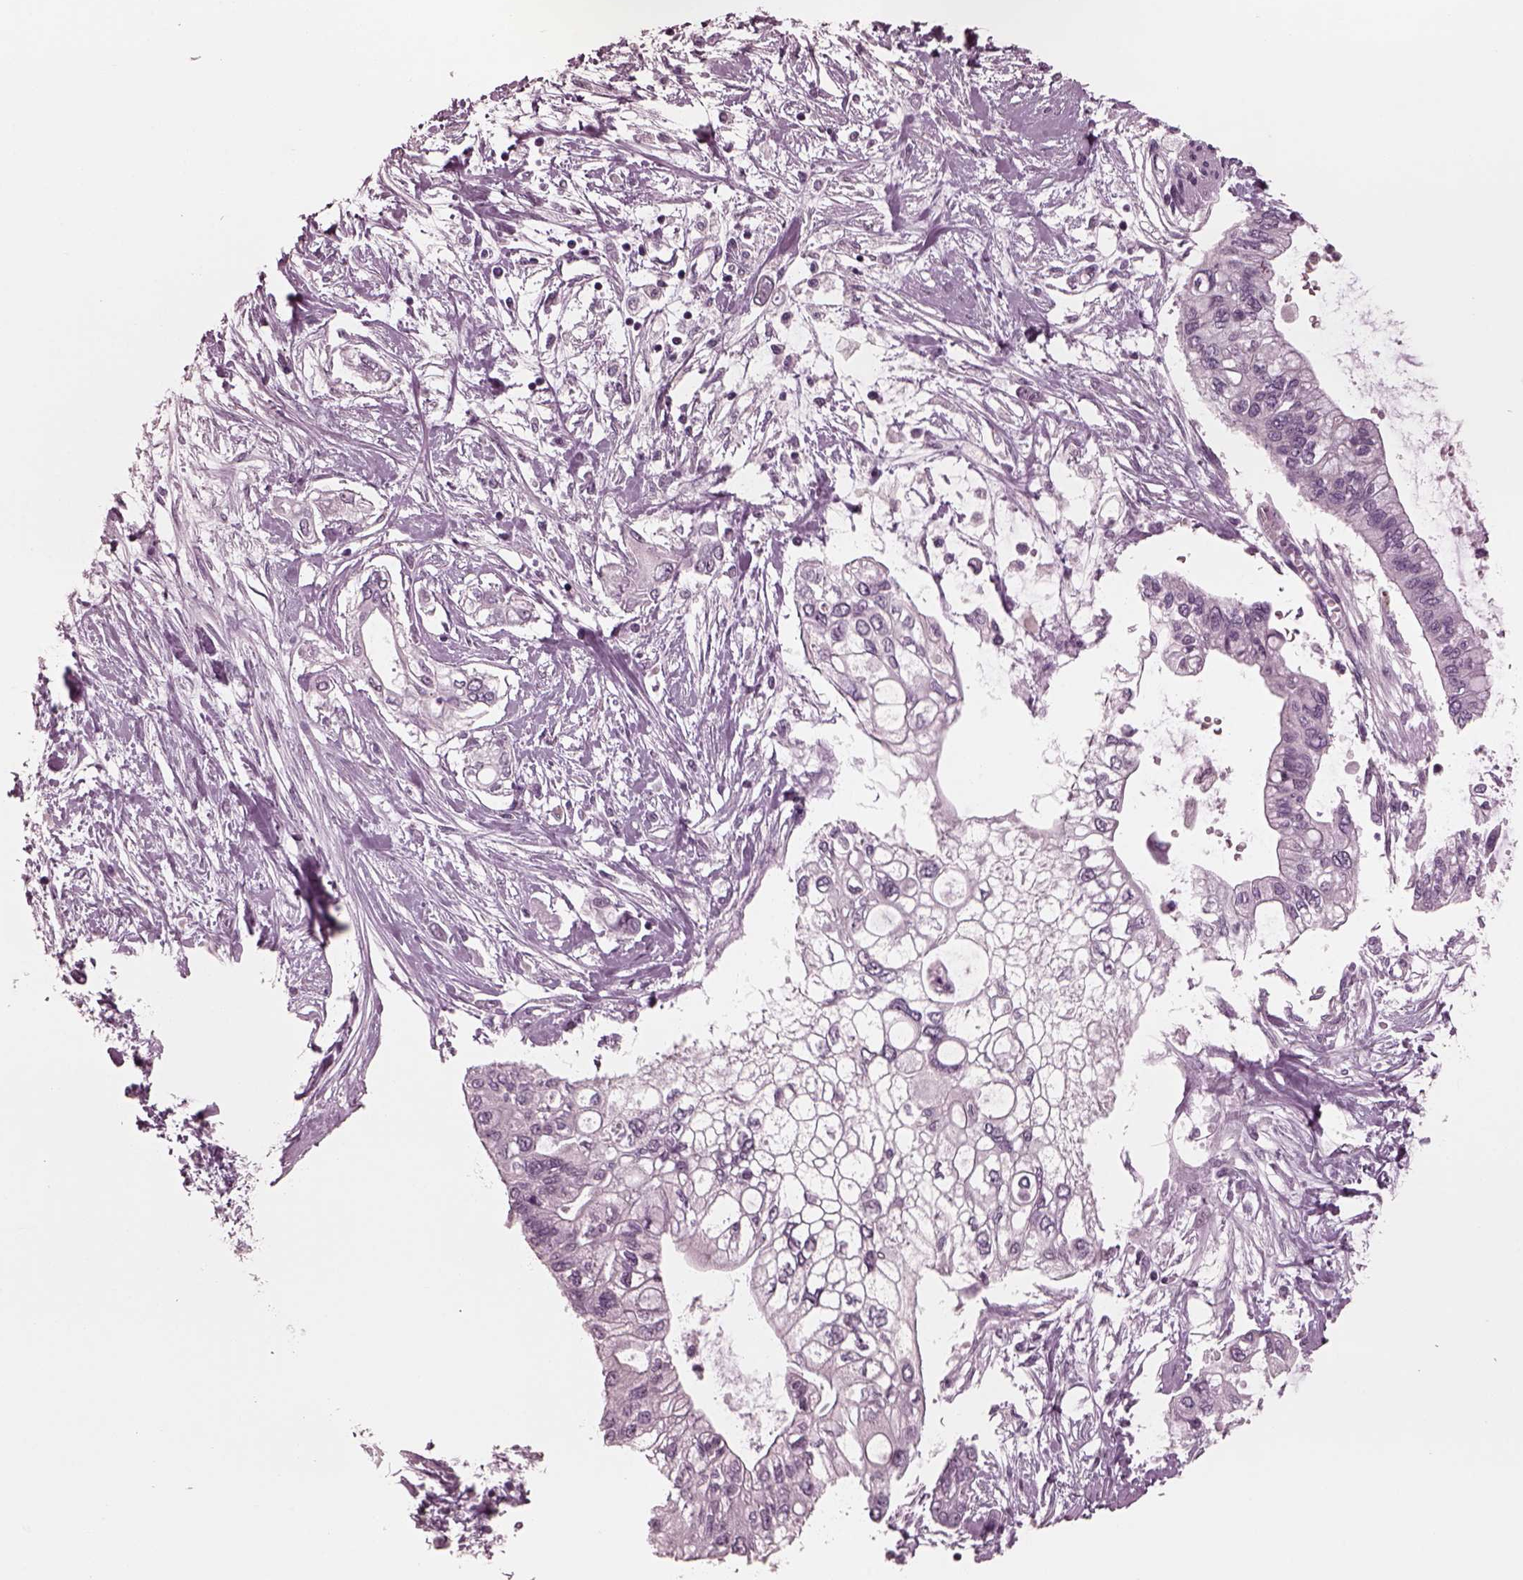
{"staining": {"intensity": "negative", "quantity": "none", "location": "none"}, "tissue": "pancreatic cancer", "cell_type": "Tumor cells", "image_type": "cancer", "snomed": [{"axis": "morphology", "description": "Adenocarcinoma, NOS"}, {"axis": "topography", "description": "Pancreas"}], "caption": "The IHC photomicrograph has no significant positivity in tumor cells of adenocarcinoma (pancreatic) tissue. (Immunohistochemistry (ihc), brightfield microscopy, high magnification).", "gene": "CGA", "patient": {"sex": "female", "age": 77}}